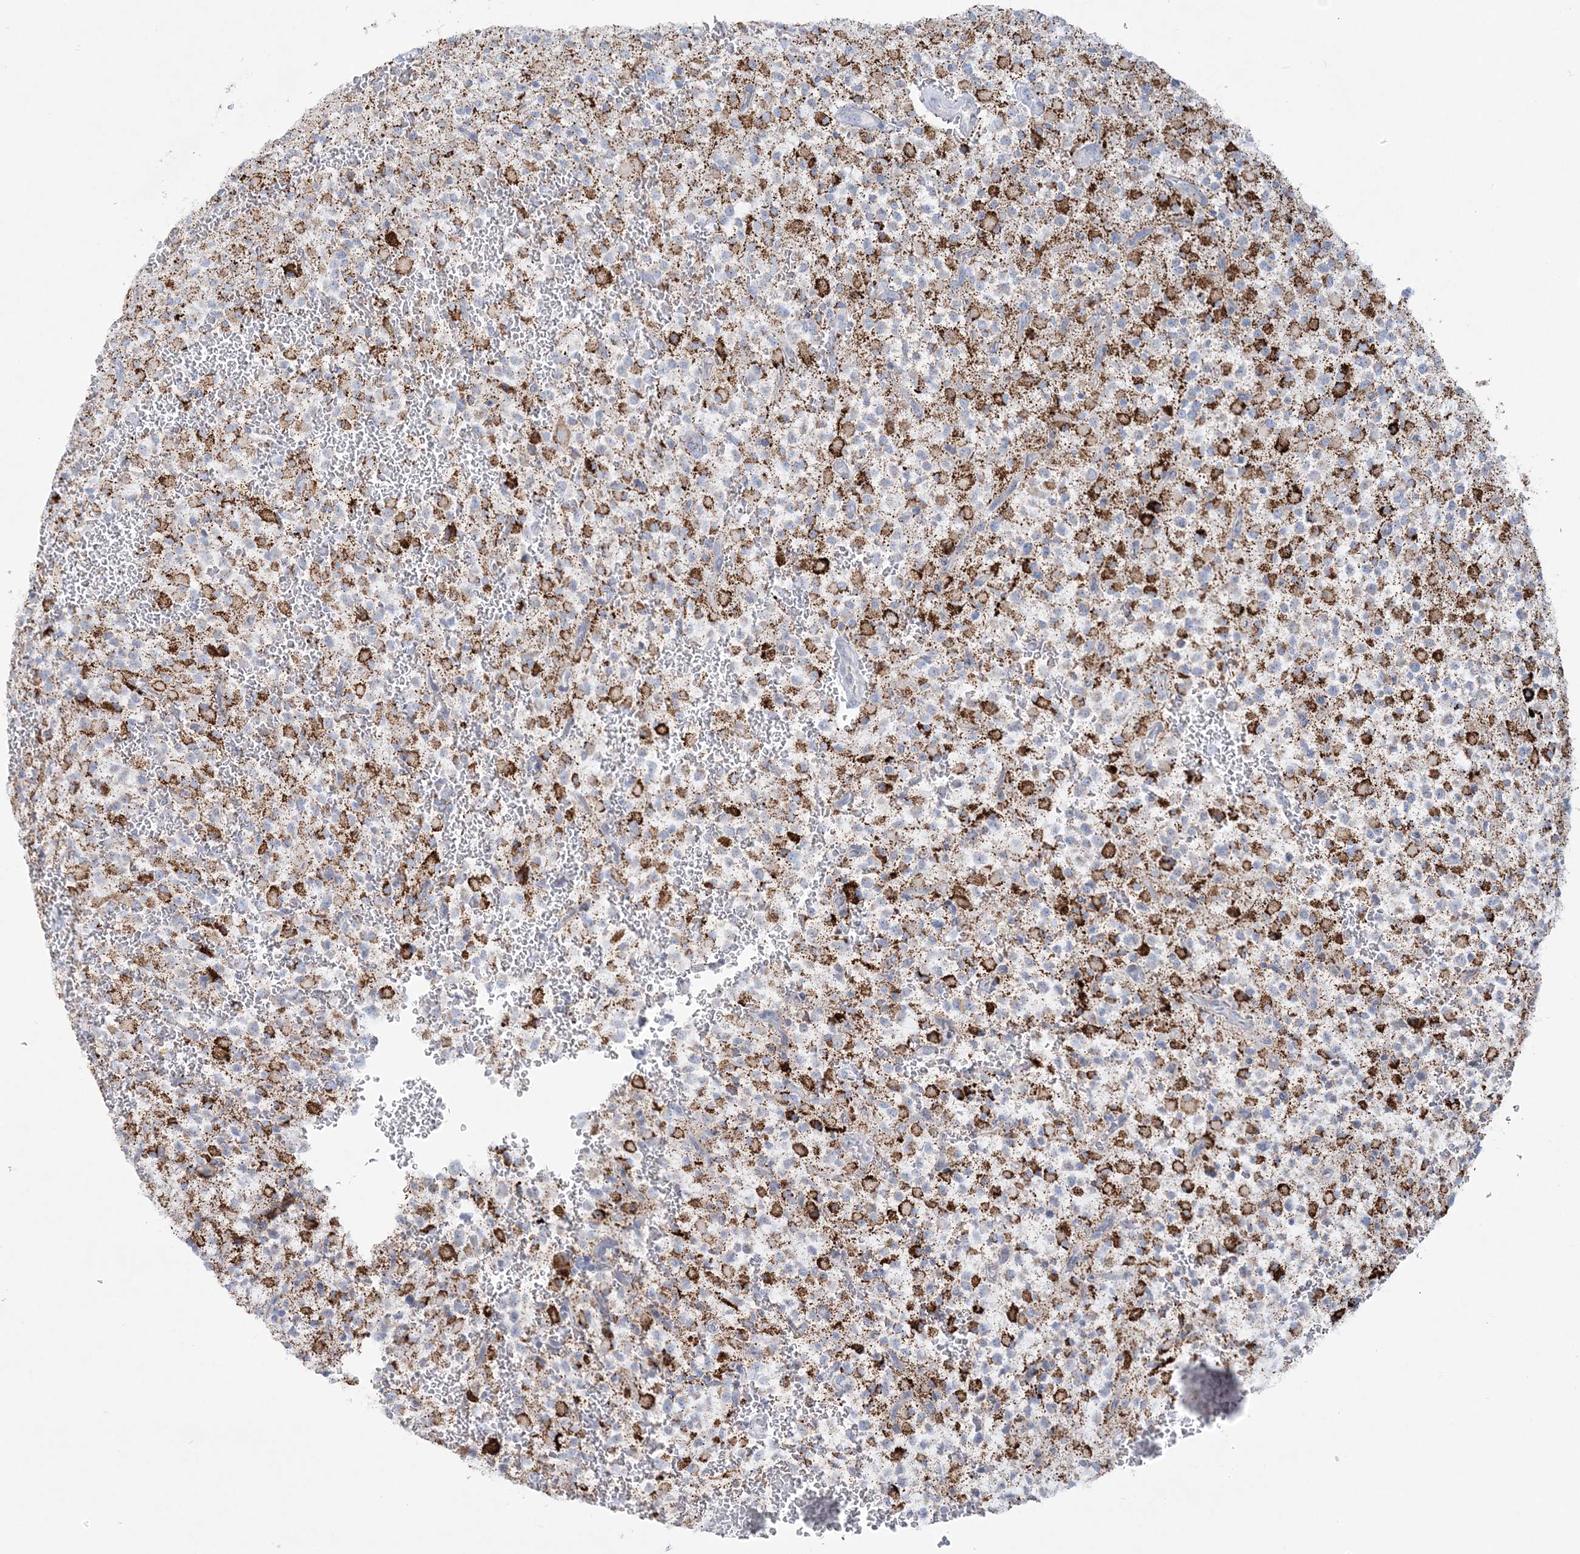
{"staining": {"intensity": "moderate", "quantity": "<25%", "location": "cytoplasmic/membranous"}, "tissue": "glioma", "cell_type": "Tumor cells", "image_type": "cancer", "snomed": [{"axis": "morphology", "description": "Glioma, malignant, High grade"}, {"axis": "topography", "description": "Brain"}], "caption": "IHC of human glioma reveals low levels of moderate cytoplasmic/membranous positivity in approximately <25% of tumor cells.", "gene": "TBC1D7", "patient": {"sex": "male", "age": 34}}